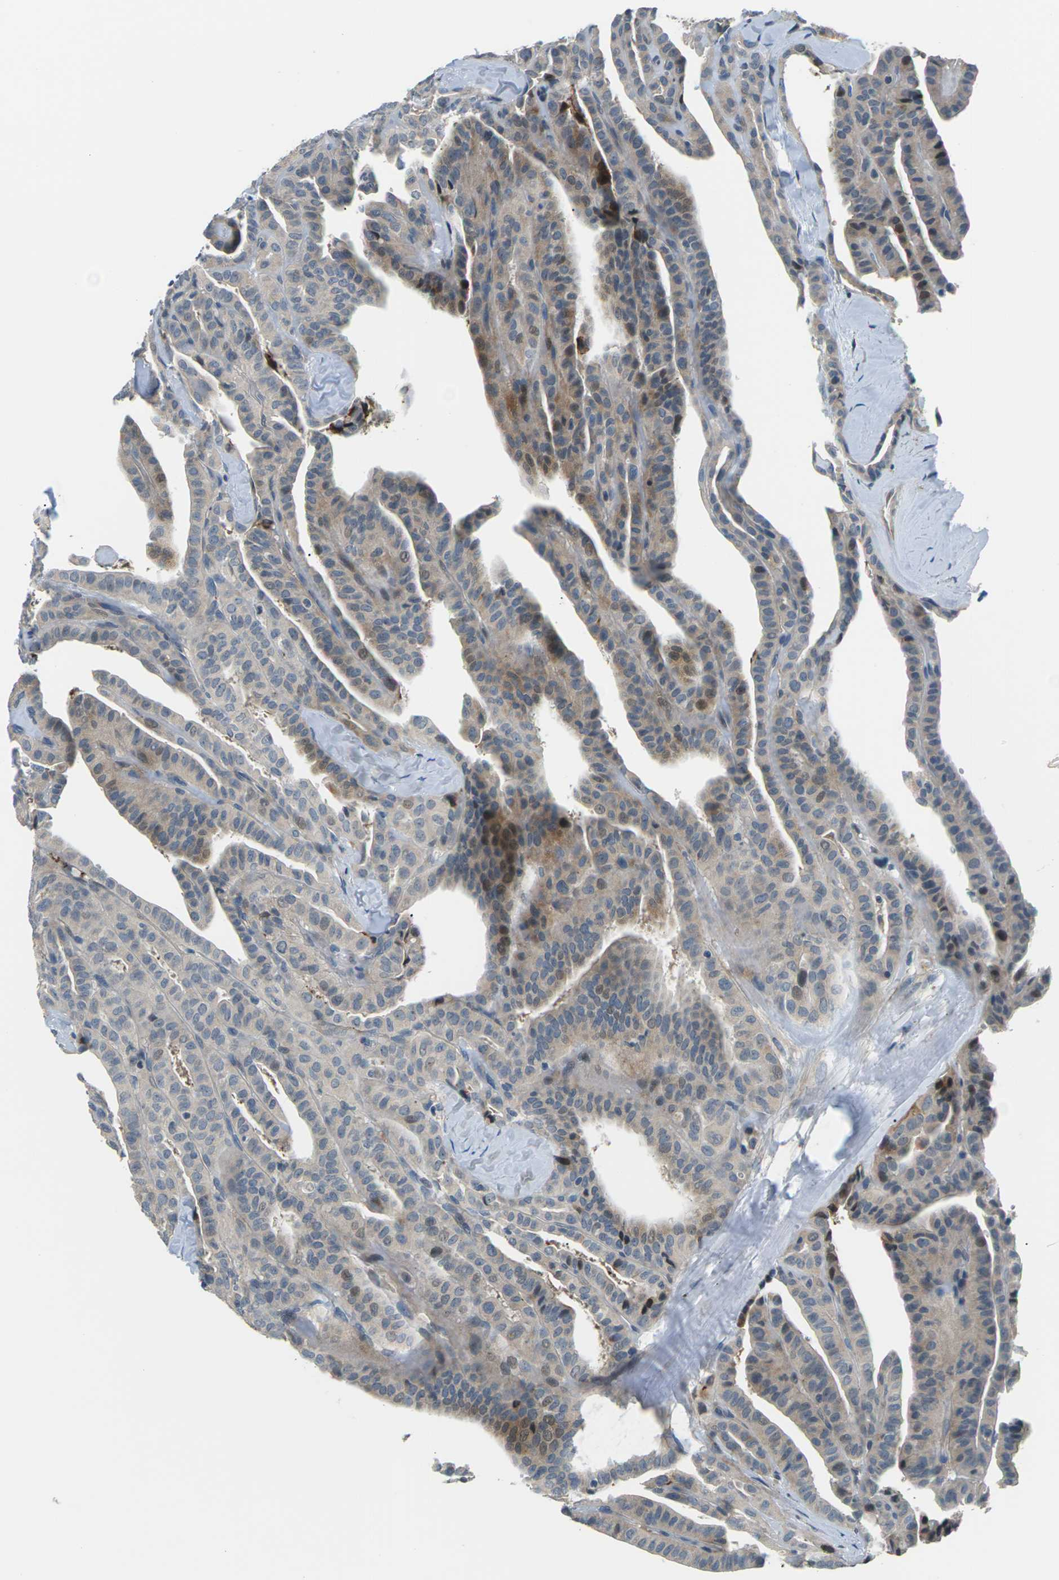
{"staining": {"intensity": "weak", "quantity": "<25%", "location": "cytoplasmic/membranous"}, "tissue": "thyroid cancer", "cell_type": "Tumor cells", "image_type": "cancer", "snomed": [{"axis": "morphology", "description": "Papillary adenocarcinoma, NOS"}, {"axis": "topography", "description": "Thyroid gland"}], "caption": "Immunohistochemistry (IHC) histopathology image of neoplastic tissue: papillary adenocarcinoma (thyroid) stained with DAB demonstrates no significant protein staining in tumor cells. (DAB immunohistochemistry visualized using brightfield microscopy, high magnification).", "gene": "SLC13A3", "patient": {"sex": "male", "age": 77}}